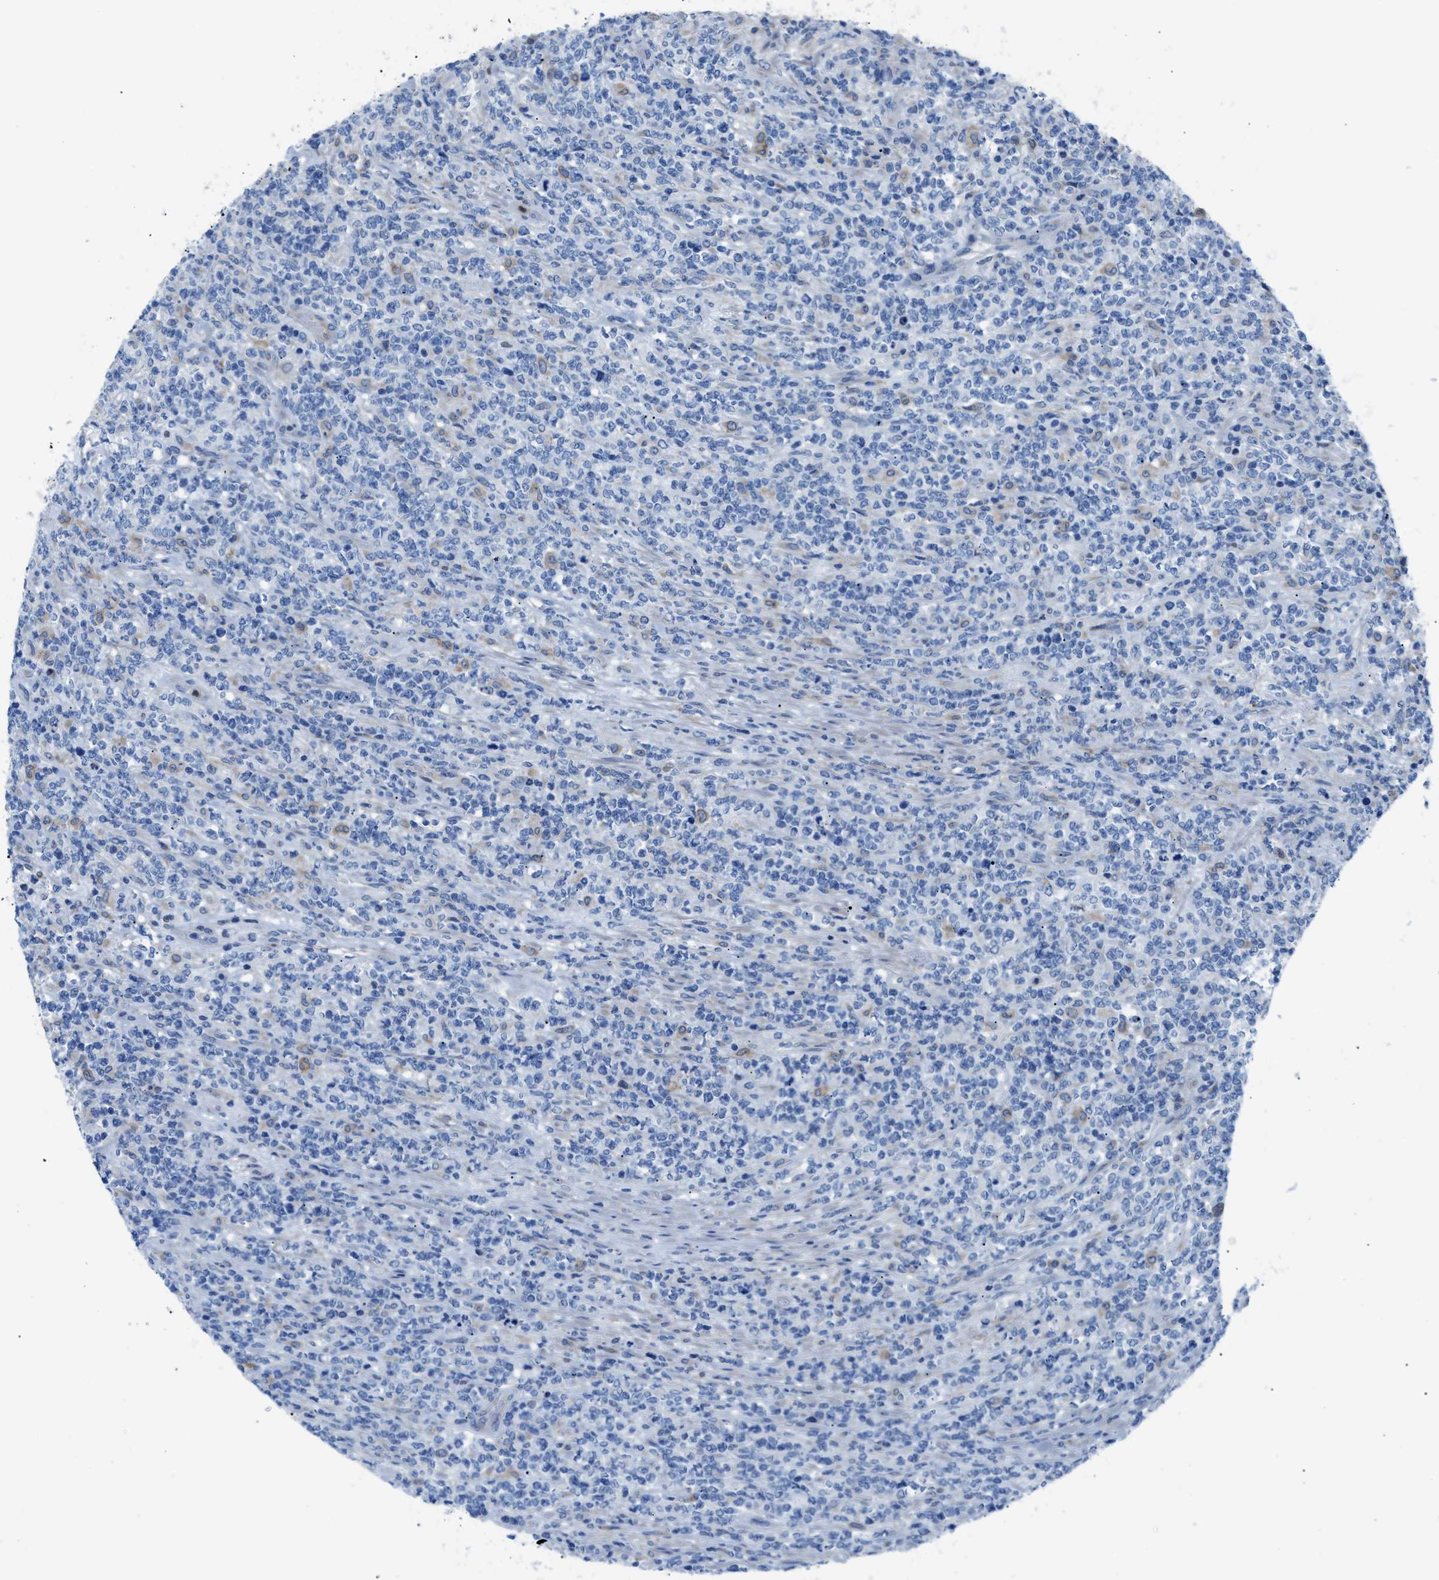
{"staining": {"intensity": "negative", "quantity": "none", "location": "none"}, "tissue": "lymphoma", "cell_type": "Tumor cells", "image_type": "cancer", "snomed": [{"axis": "morphology", "description": "Malignant lymphoma, non-Hodgkin's type, High grade"}, {"axis": "topography", "description": "Soft tissue"}], "caption": "Lymphoma stained for a protein using immunohistochemistry (IHC) demonstrates no expression tumor cells.", "gene": "ITPR1", "patient": {"sex": "male", "age": 18}}